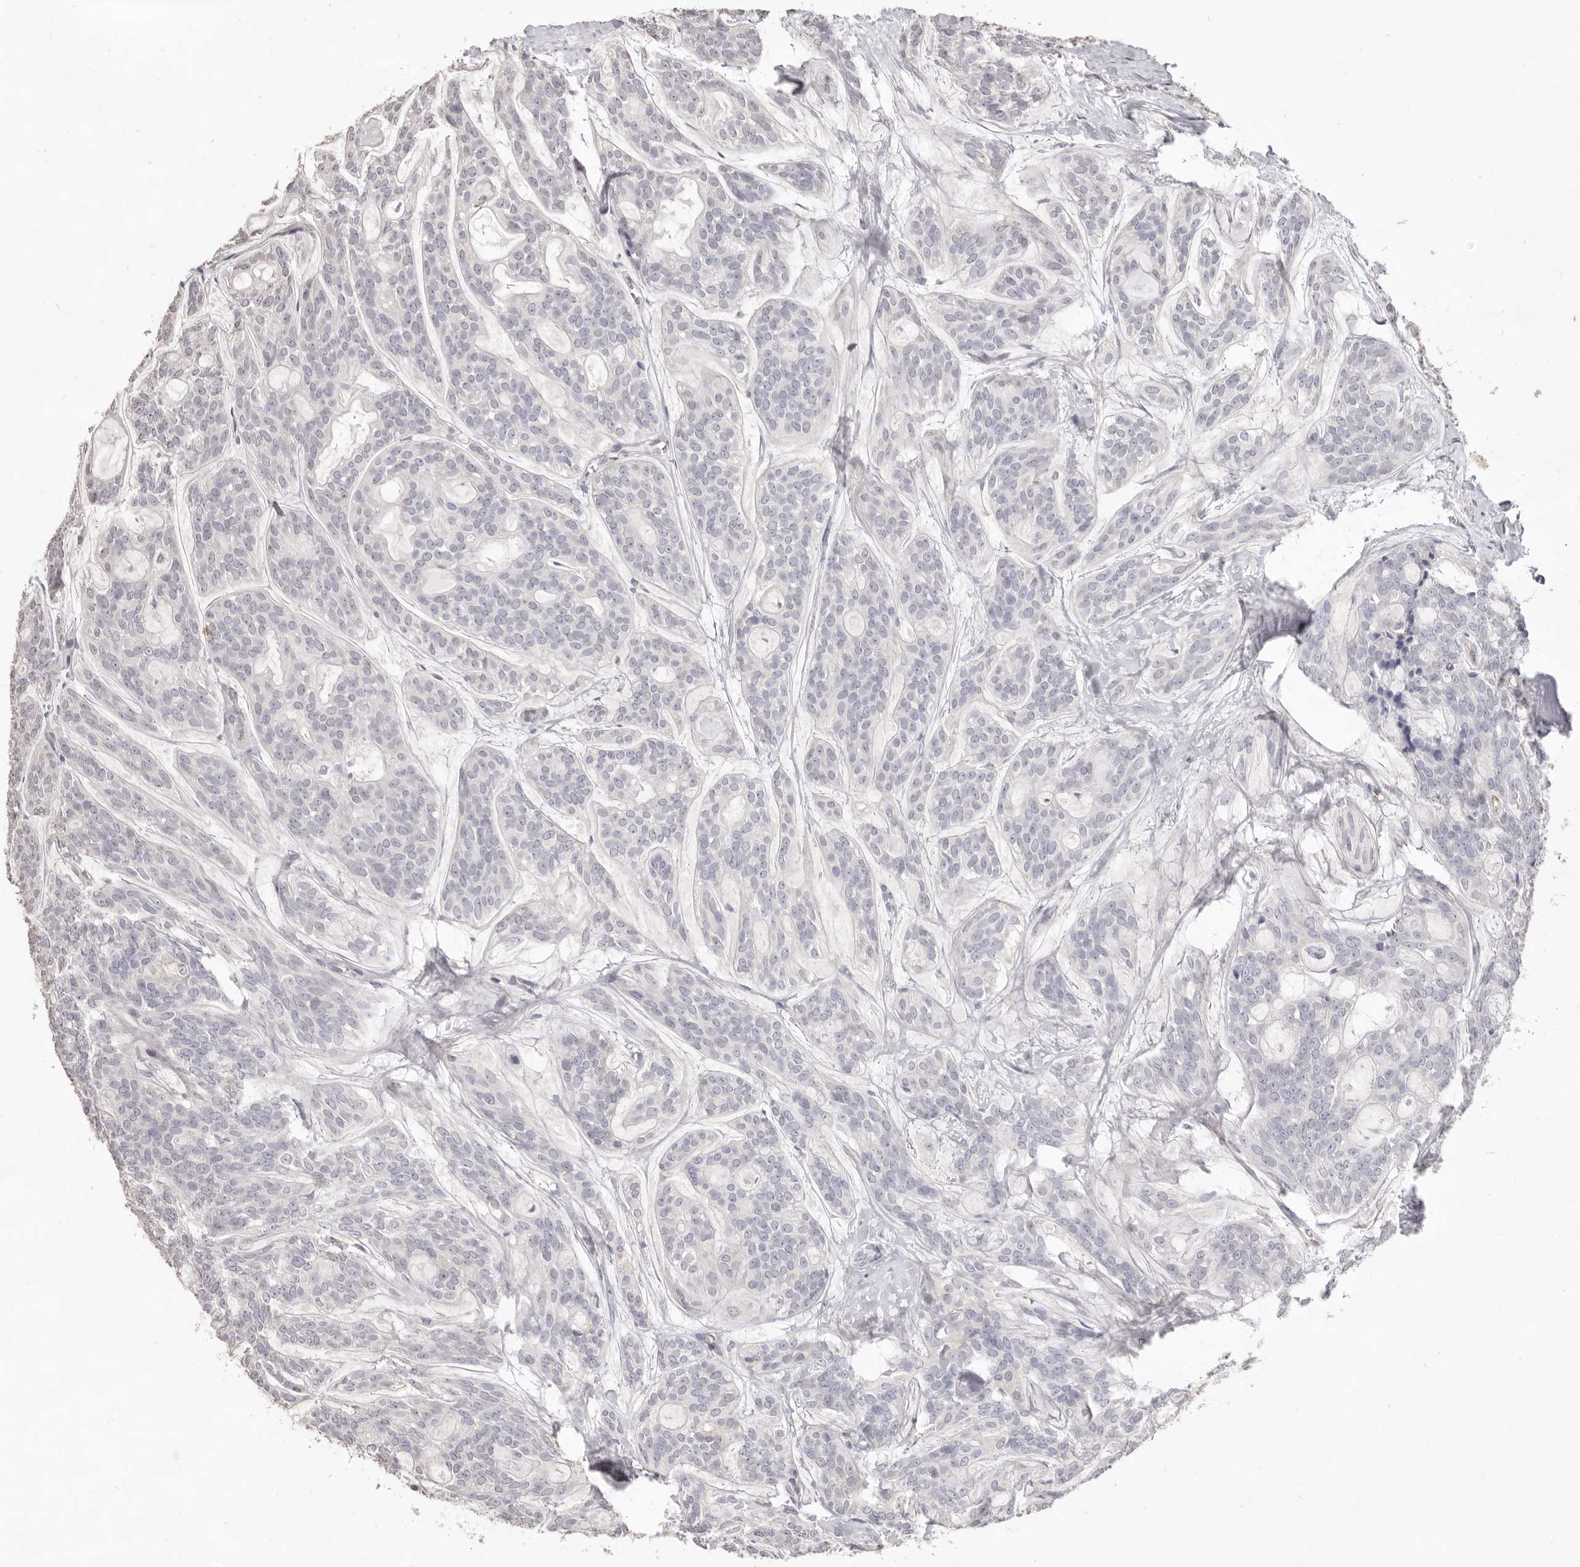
{"staining": {"intensity": "negative", "quantity": "none", "location": "none"}, "tissue": "head and neck cancer", "cell_type": "Tumor cells", "image_type": "cancer", "snomed": [{"axis": "morphology", "description": "Adenocarcinoma, NOS"}, {"axis": "topography", "description": "Head-Neck"}], "caption": "The micrograph demonstrates no staining of tumor cells in head and neck cancer (adenocarcinoma).", "gene": "ZYG11B", "patient": {"sex": "male", "age": 66}}